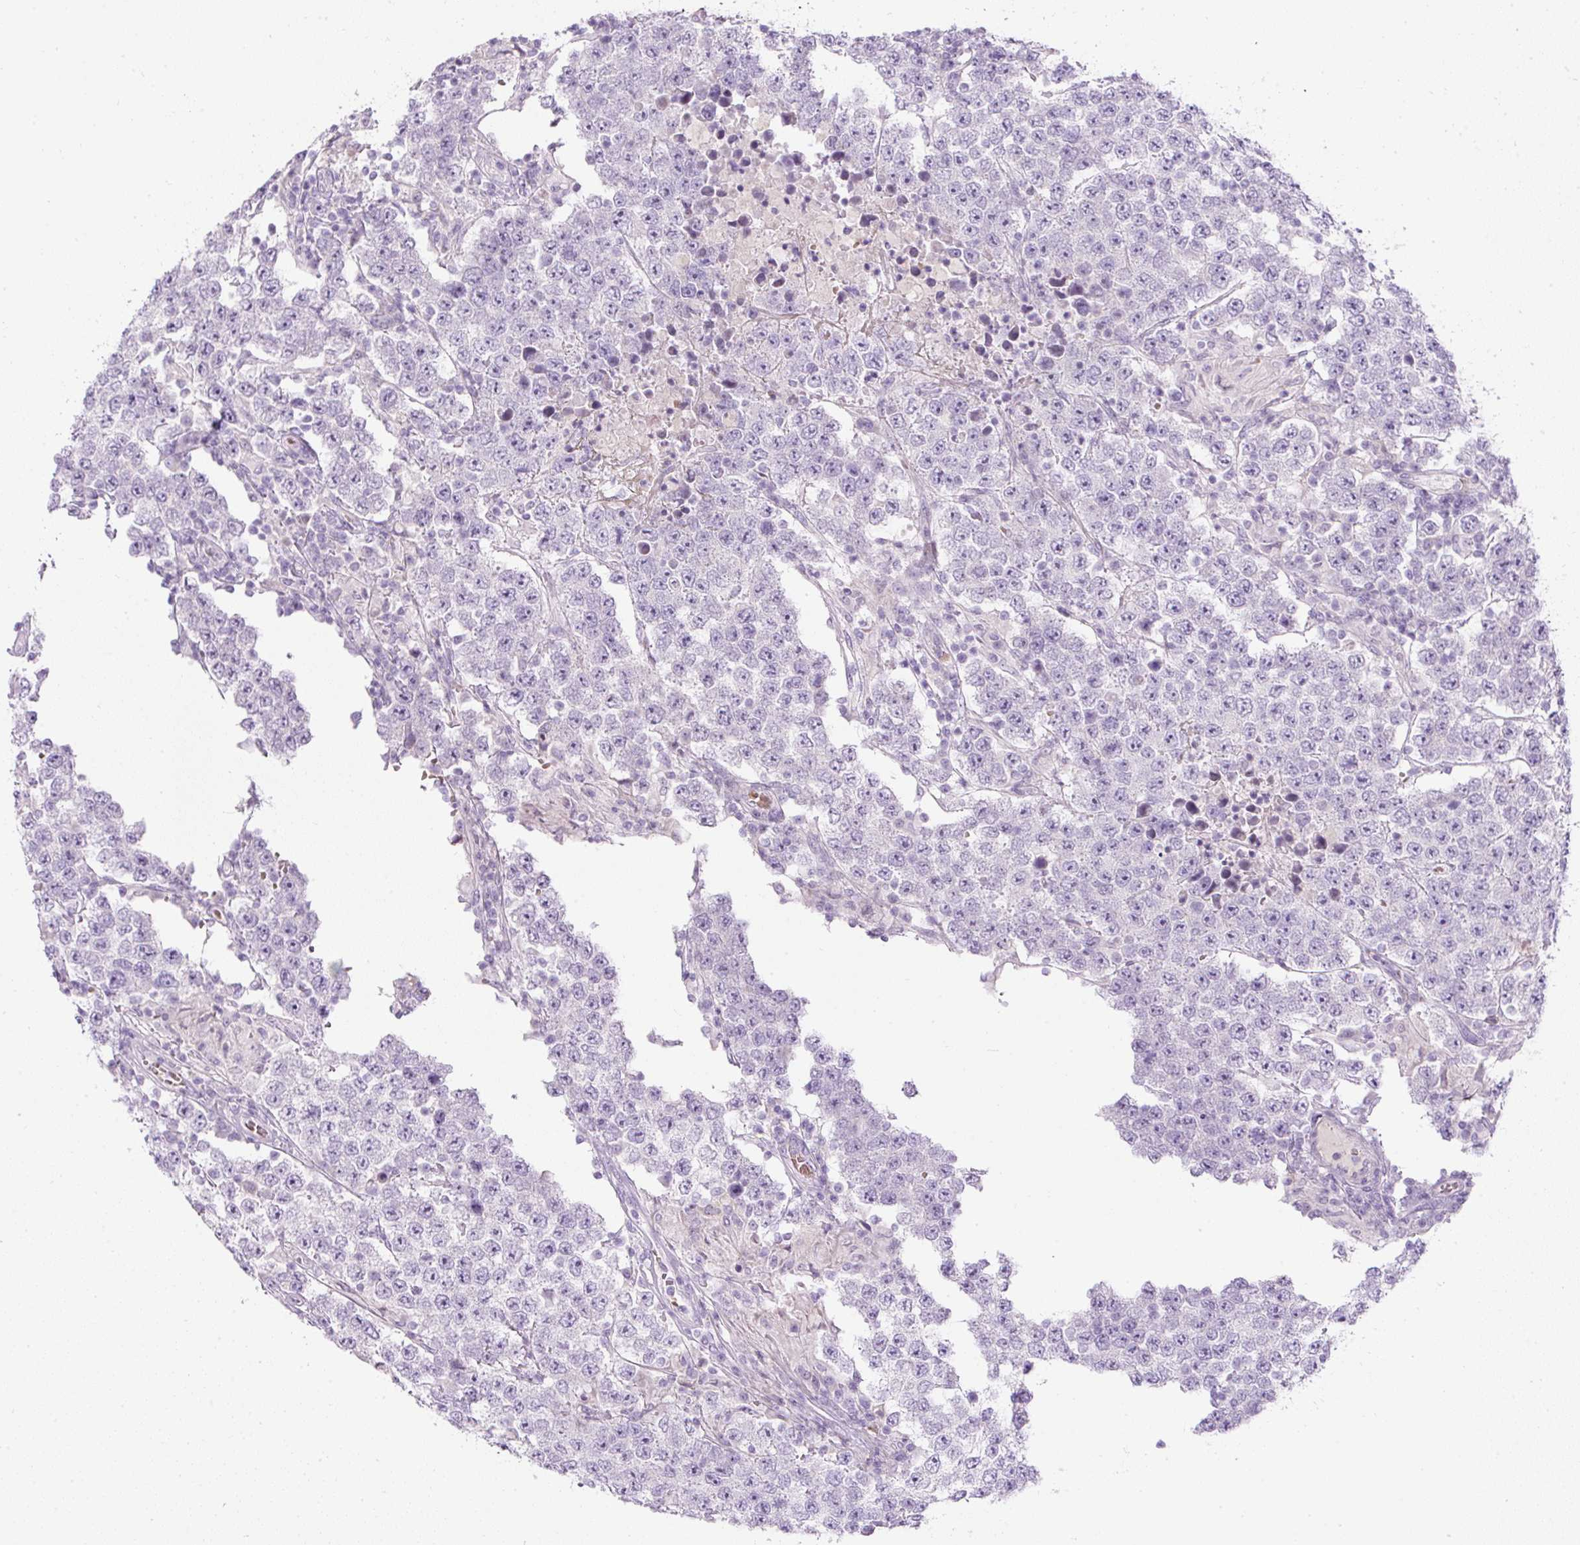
{"staining": {"intensity": "negative", "quantity": "none", "location": "none"}, "tissue": "testis cancer", "cell_type": "Tumor cells", "image_type": "cancer", "snomed": [{"axis": "morphology", "description": "Normal tissue, NOS"}, {"axis": "morphology", "description": "Urothelial carcinoma, High grade"}, {"axis": "morphology", "description": "Seminoma, NOS"}, {"axis": "morphology", "description": "Carcinoma, Embryonal, NOS"}, {"axis": "topography", "description": "Urinary bladder"}, {"axis": "topography", "description": "Testis"}], "caption": "The image reveals no significant positivity in tumor cells of seminoma (testis).", "gene": "FGFBP3", "patient": {"sex": "male", "age": 41}}